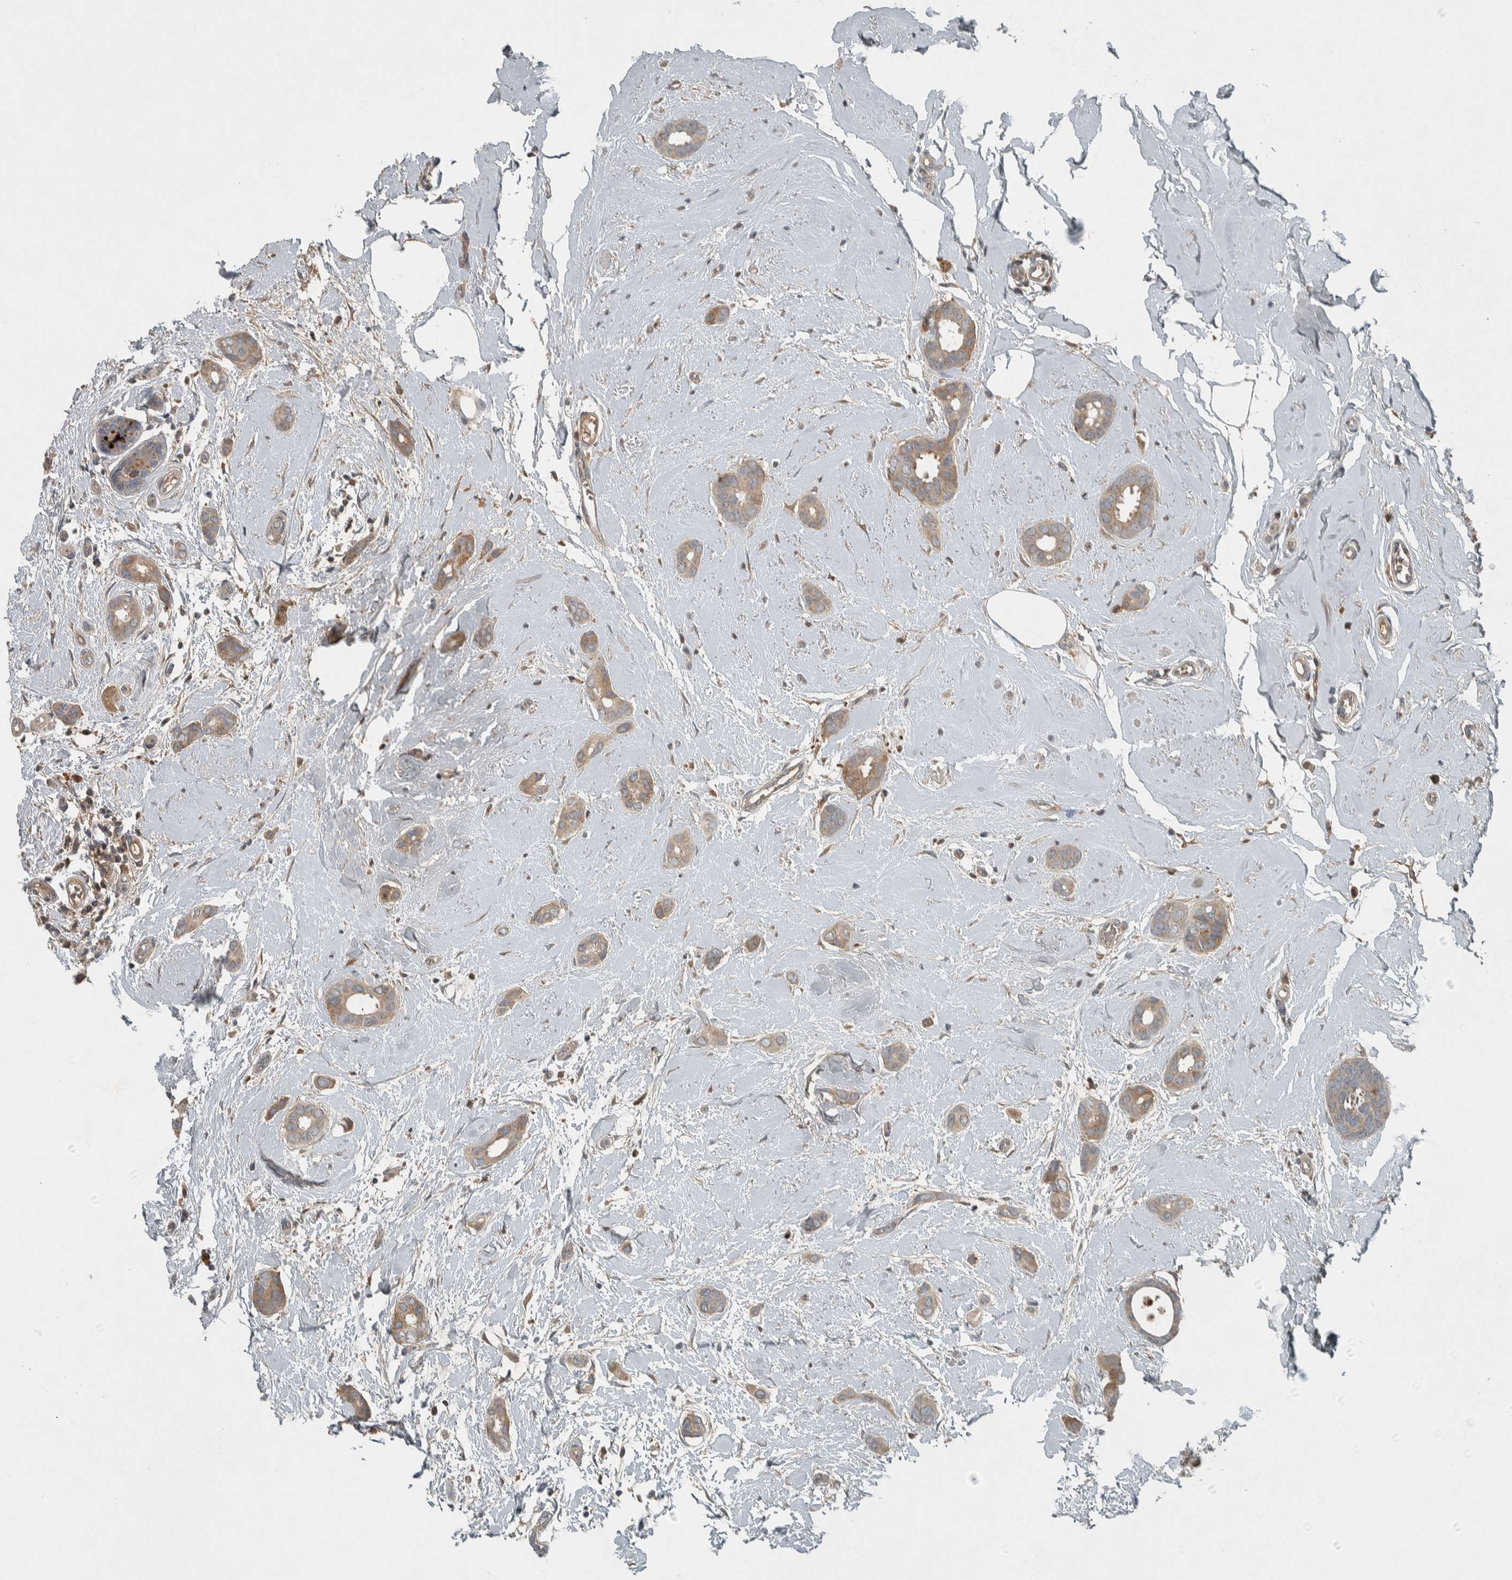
{"staining": {"intensity": "weak", "quantity": ">75%", "location": "cytoplasmic/membranous"}, "tissue": "breast cancer", "cell_type": "Tumor cells", "image_type": "cancer", "snomed": [{"axis": "morphology", "description": "Duct carcinoma"}, {"axis": "topography", "description": "Breast"}], "caption": "Intraductal carcinoma (breast) stained with DAB (3,3'-diaminobenzidine) IHC displays low levels of weak cytoplasmic/membranous positivity in approximately >75% of tumor cells.", "gene": "CLCN2", "patient": {"sex": "female", "age": 55}}